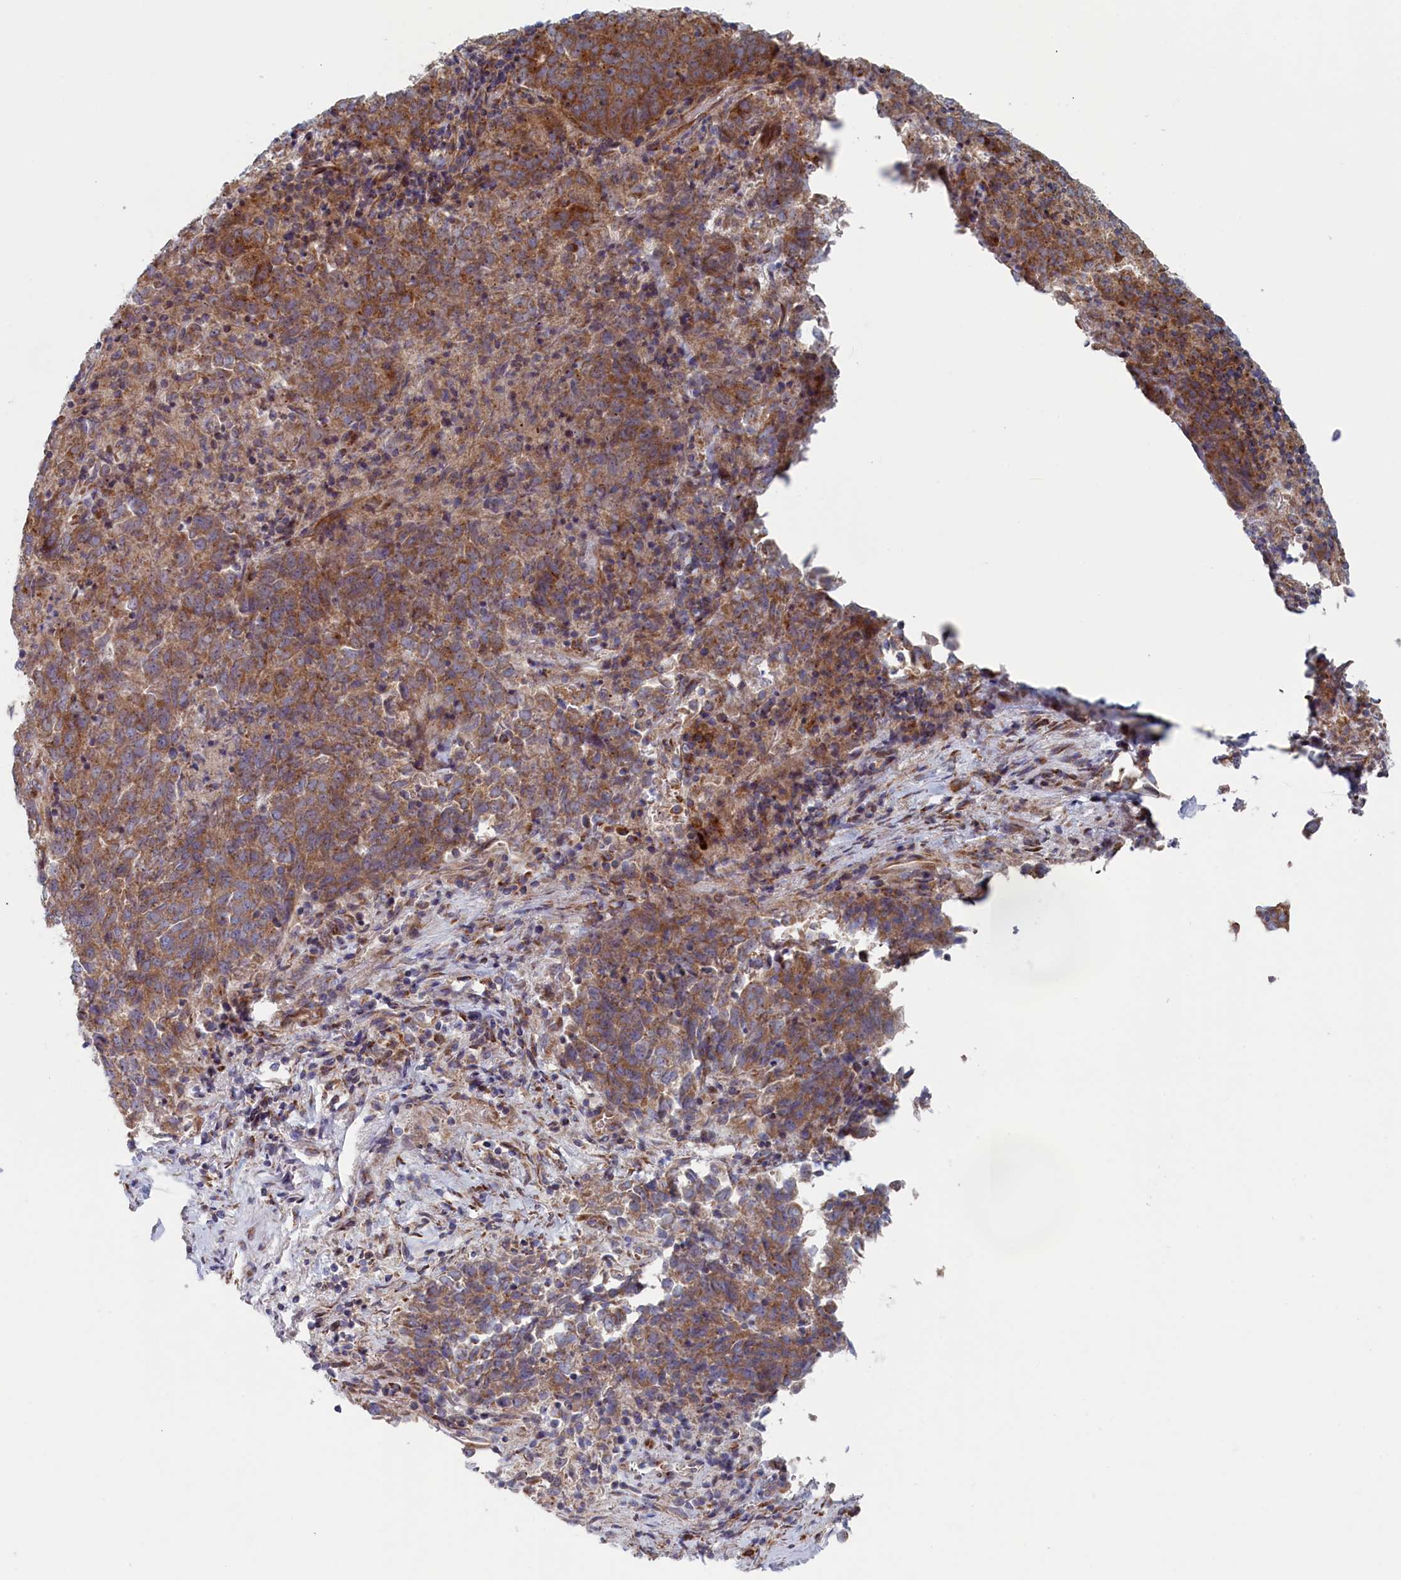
{"staining": {"intensity": "moderate", "quantity": ">75%", "location": "cytoplasmic/membranous"}, "tissue": "endometrial cancer", "cell_type": "Tumor cells", "image_type": "cancer", "snomed": [{"axis": "morphology", "description": "Adenocarcinoma, NOS"}, {"axis": "topography", "description": "Endometrium"}], "caption": "Protein staining of endometrial adenocarcinoma tissue reveals moderate cytoplasmic/membranous expression in approximately >75% of tumor cells.", "gene": "MTFMT", "patient": {"sex": "female", "age": 80}}